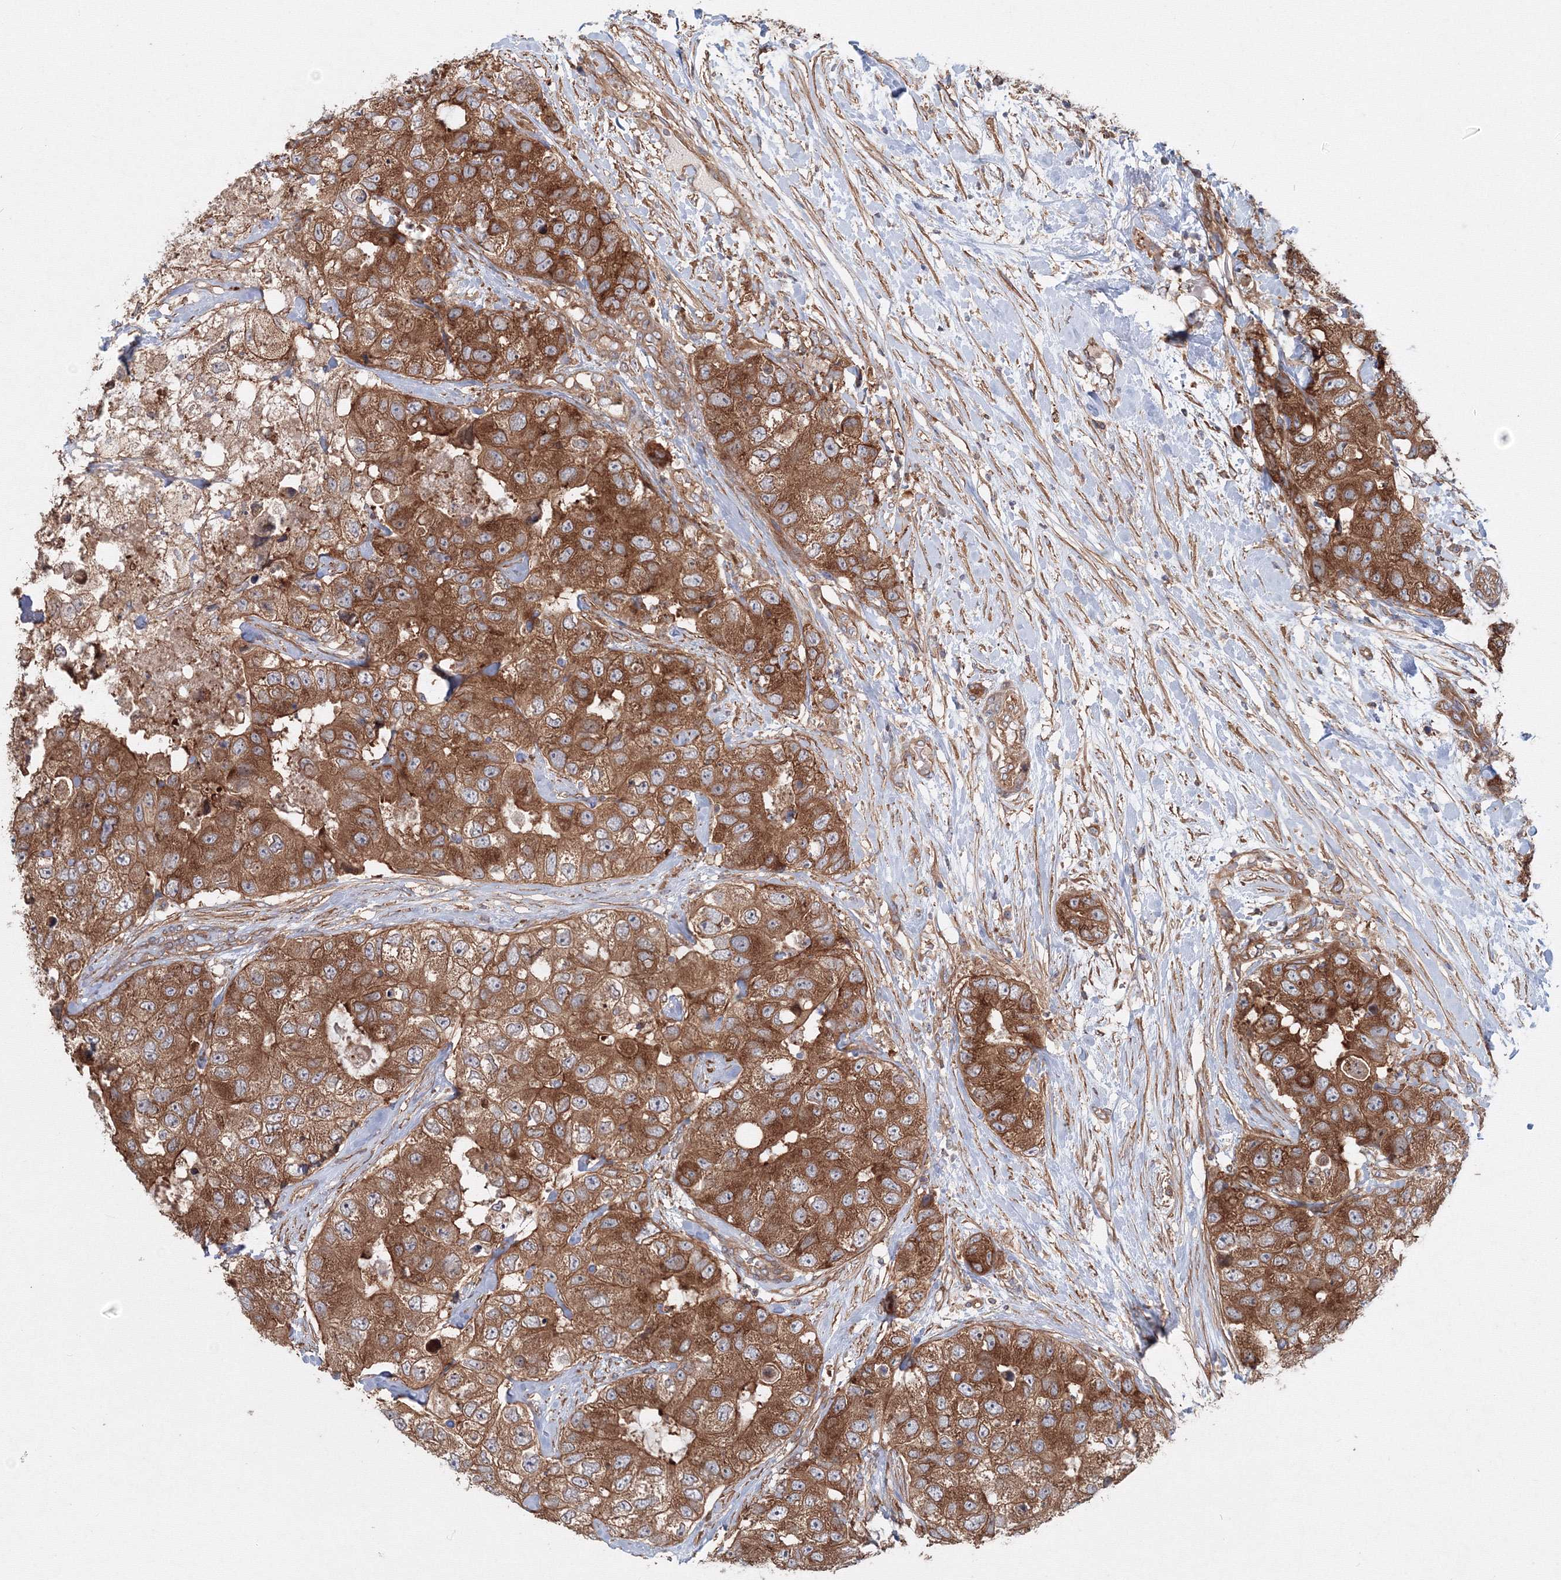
{"staining": {"intensity": "moderate", "quantity": ">75%", "location": "cytoplasmic/membranous"}, "tissue": "breast cancer", "cell_type": "Tumor cells", "image_type": "cancer", "snomed": [{"axis": "morphology", "description": "Duct carcinoma"}, {"axis": "topography", "description": "Breast"}], "caption": "IHC photomicrograph of neoplastic tissue: human breast cancer stained using immunohistochemistry (IHC) shows medium levels of moderate protein expression localized specifically in the cytoplasmic/membranous of tumor cells, appearing as a cytoplasmic/membranous brown color.", "gene": "EXOC1", "patient": {"sex": "female", "age": 62}}